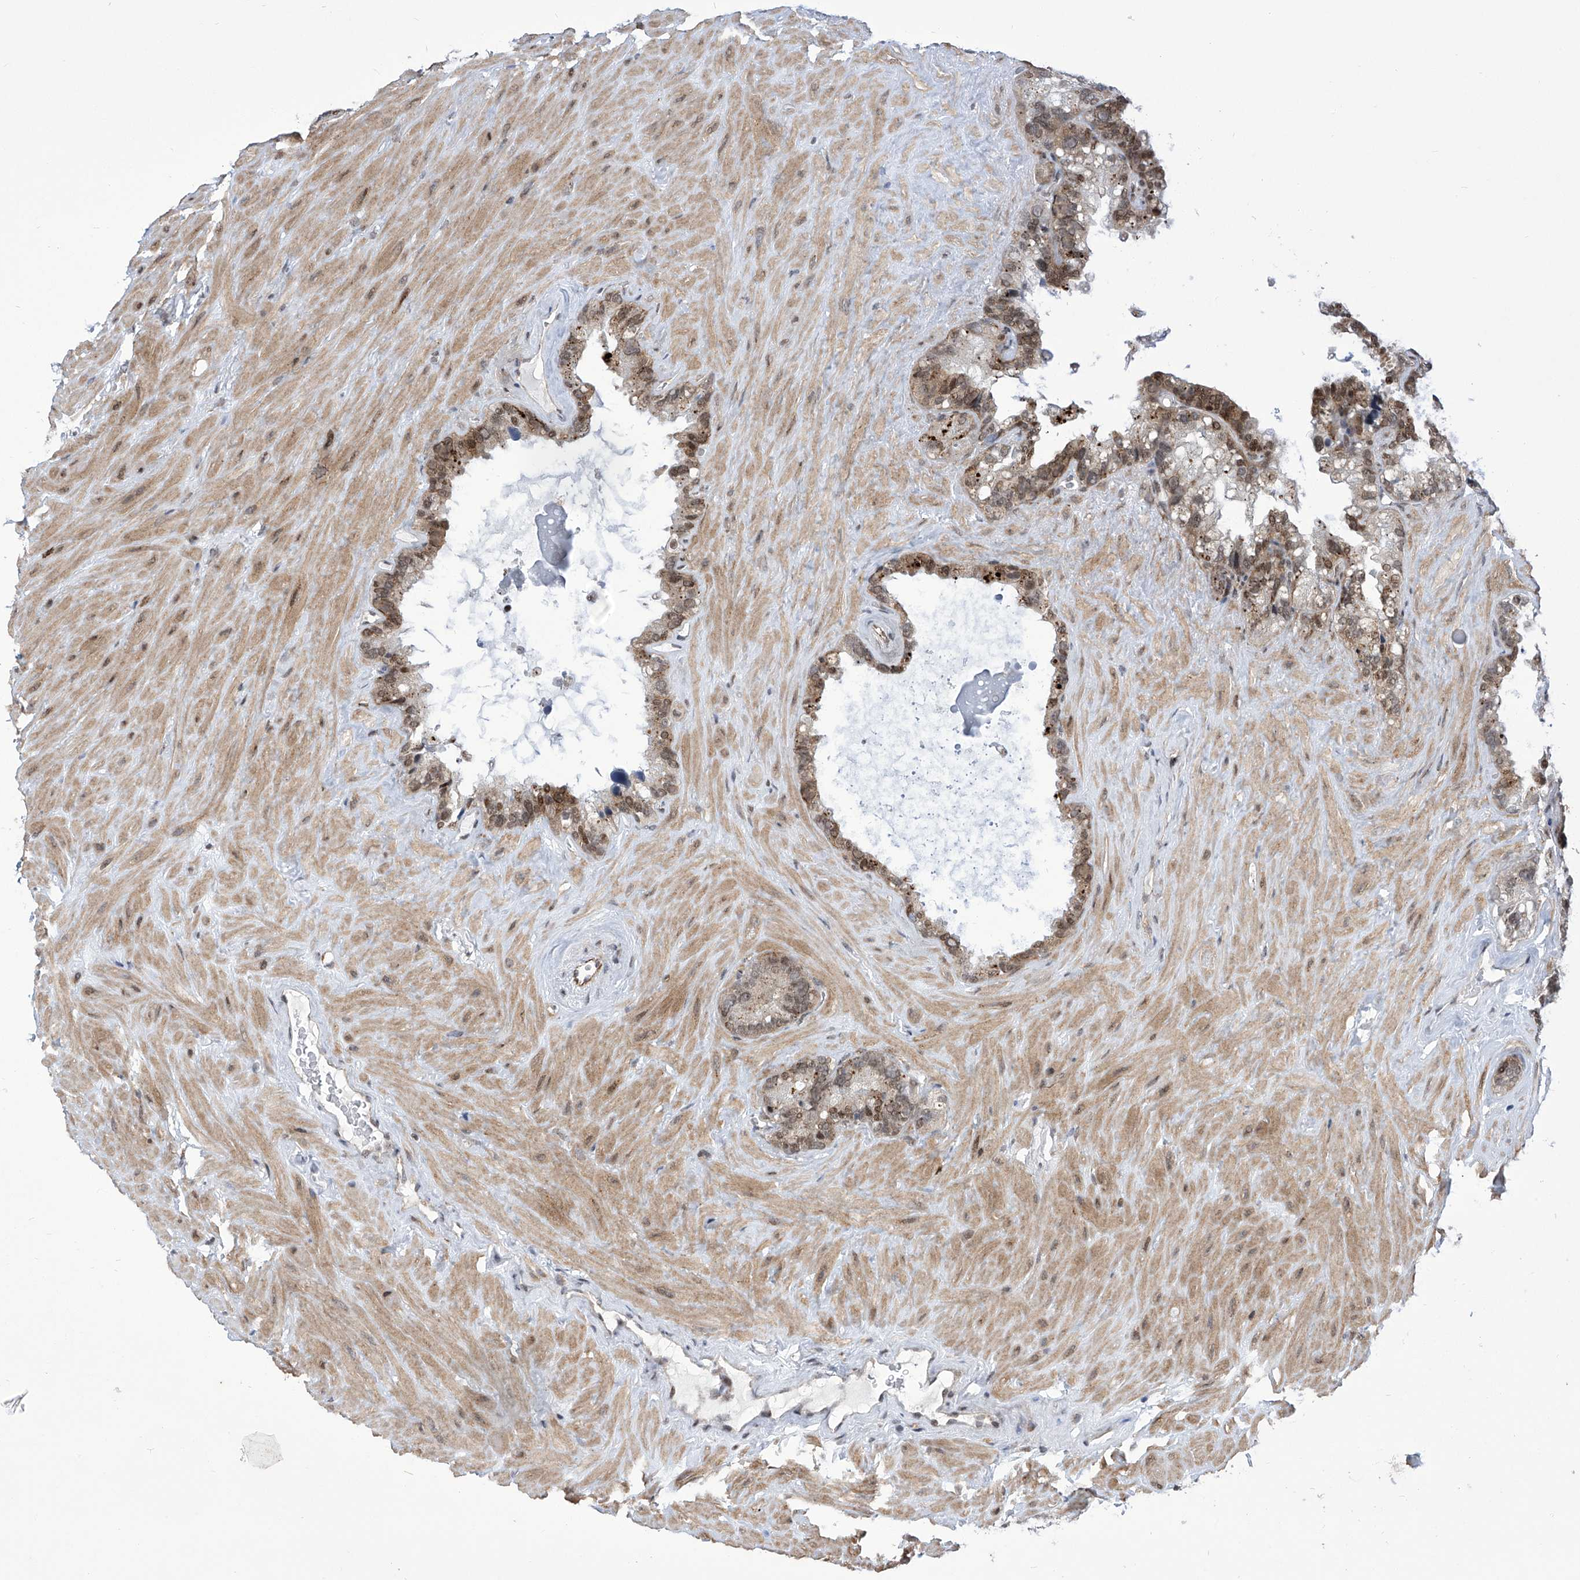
{"staining": {"intensity": "moderate", "quantity": "25%-75%", "location": "cytoplasmic/membranous,nuclear"}, "tissue": "seminal vesicle", "cell_type": "Glandular cells", "image_type": "normal", "snomed": [{"axis": "morphology", "description": "Normal tissue, NOS"}, {"axis": "topography", "description": "Prostate"}, {"axis": "topography", "description": "Seminal veicle"}], "caption": "High-magnification brightfield microscopy of benign seminal vesicle stained with DAB (3,3'-diaminobenzidine) (brown) and counterstained with hematoxylin (blue). glandular cells exhibit moderate cytoplasmic/membranous,nuclear positivity is seen in approximately25%-75% of cells.", "gene": "CEP290", "patient": {"sex": "male", "age": 68}}